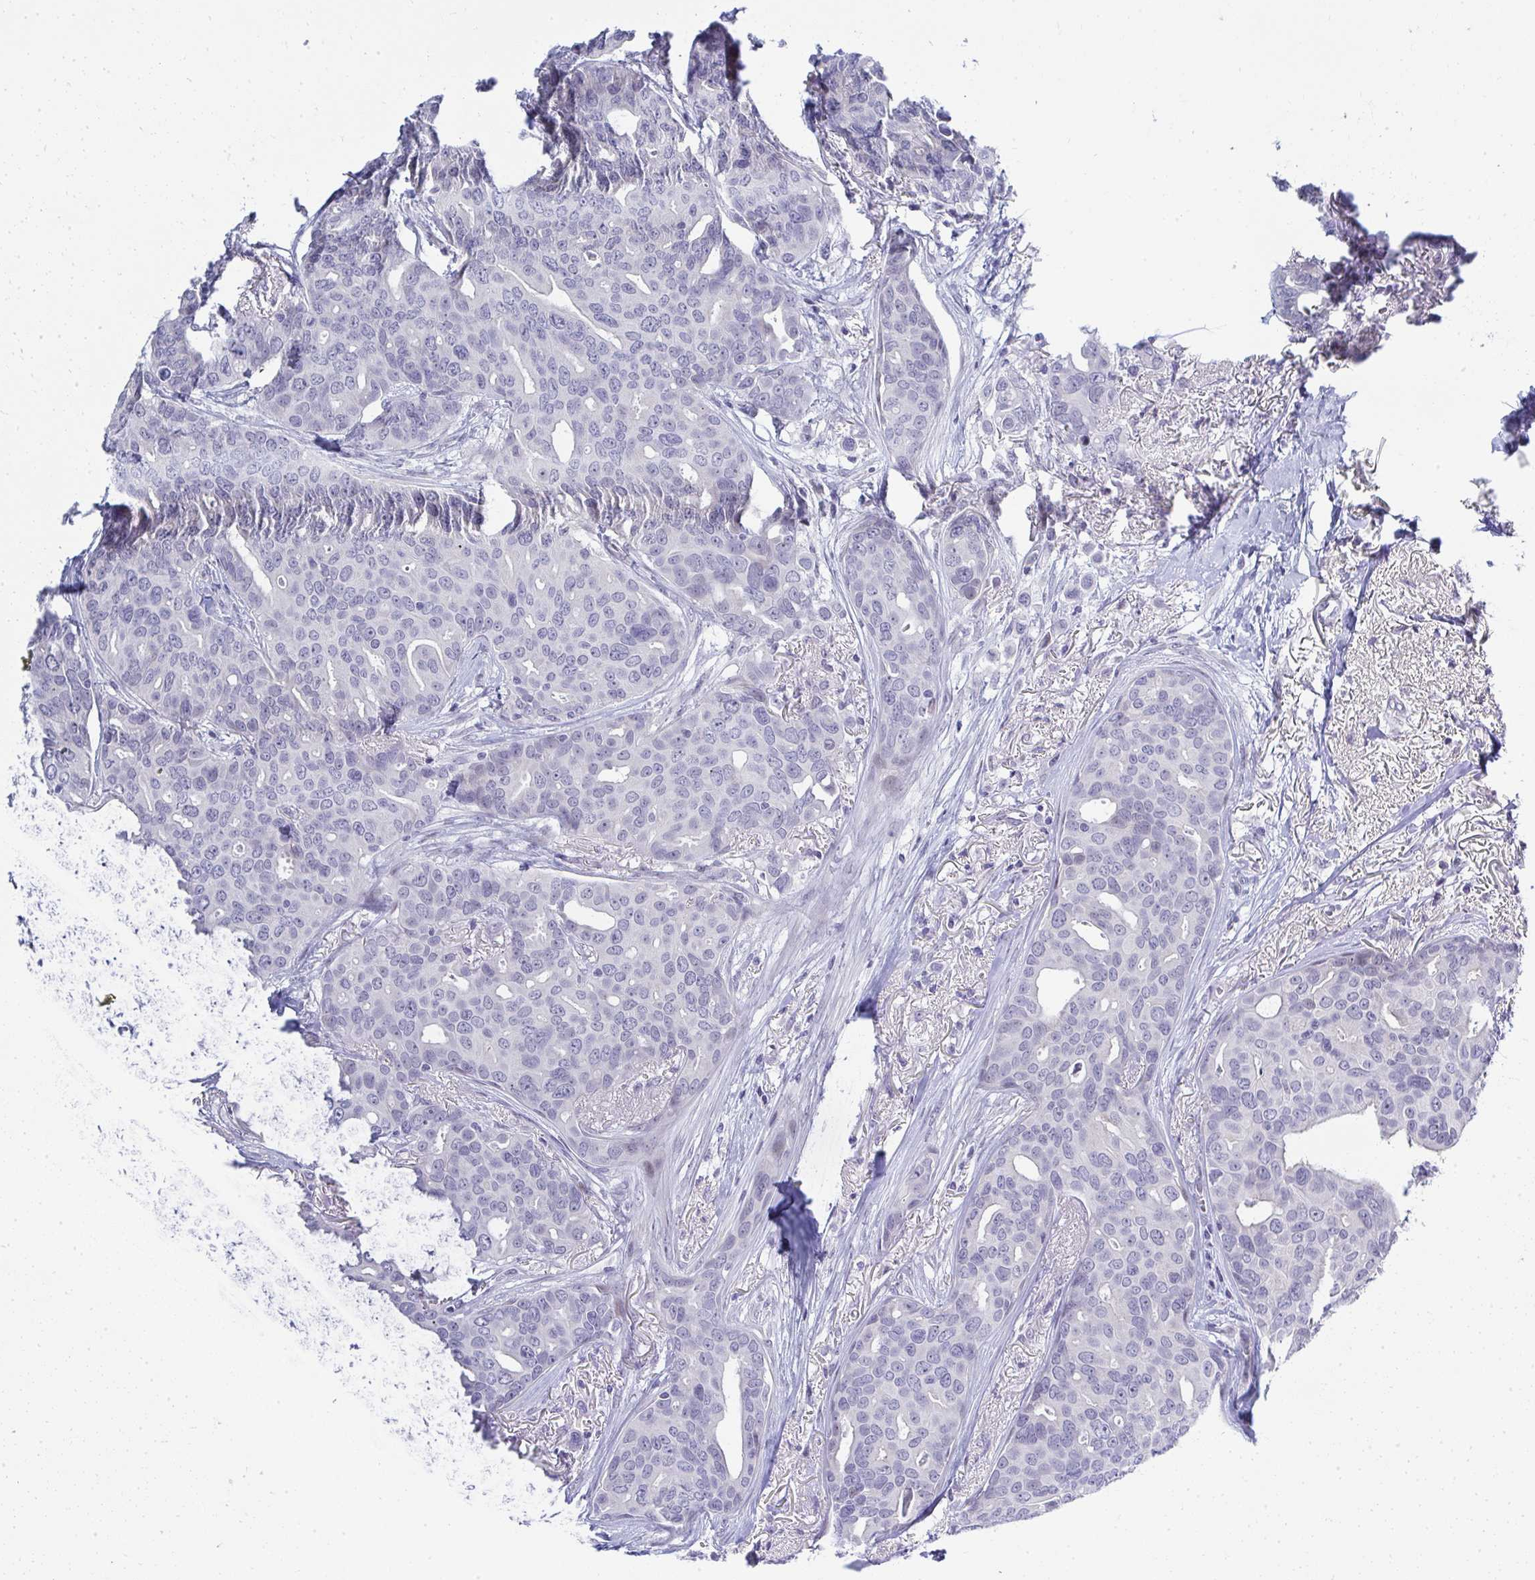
{"staining": {"intensity": "negative", "quantity": "none", "location": "none"}, "tissue": "breast cancer", "cell_type": "Tumor cells", "image_type": "cancer", "snomed": [{"axis": "morphology", "description": "Duct carcinoma"}, {"axis": "topography", "description": "Breast"}], "caption": "The micrograph reveals no significant expression in tumor cells of breast cancer (invasive ductal carcinoma). The staining is performed using DAB (3,3'-diaminobenzidine) brown chromogen with nuclei counter-stained in using hematoxylin.", "gene": "EID3", "patient": {"sex": "female", "age": 54}}